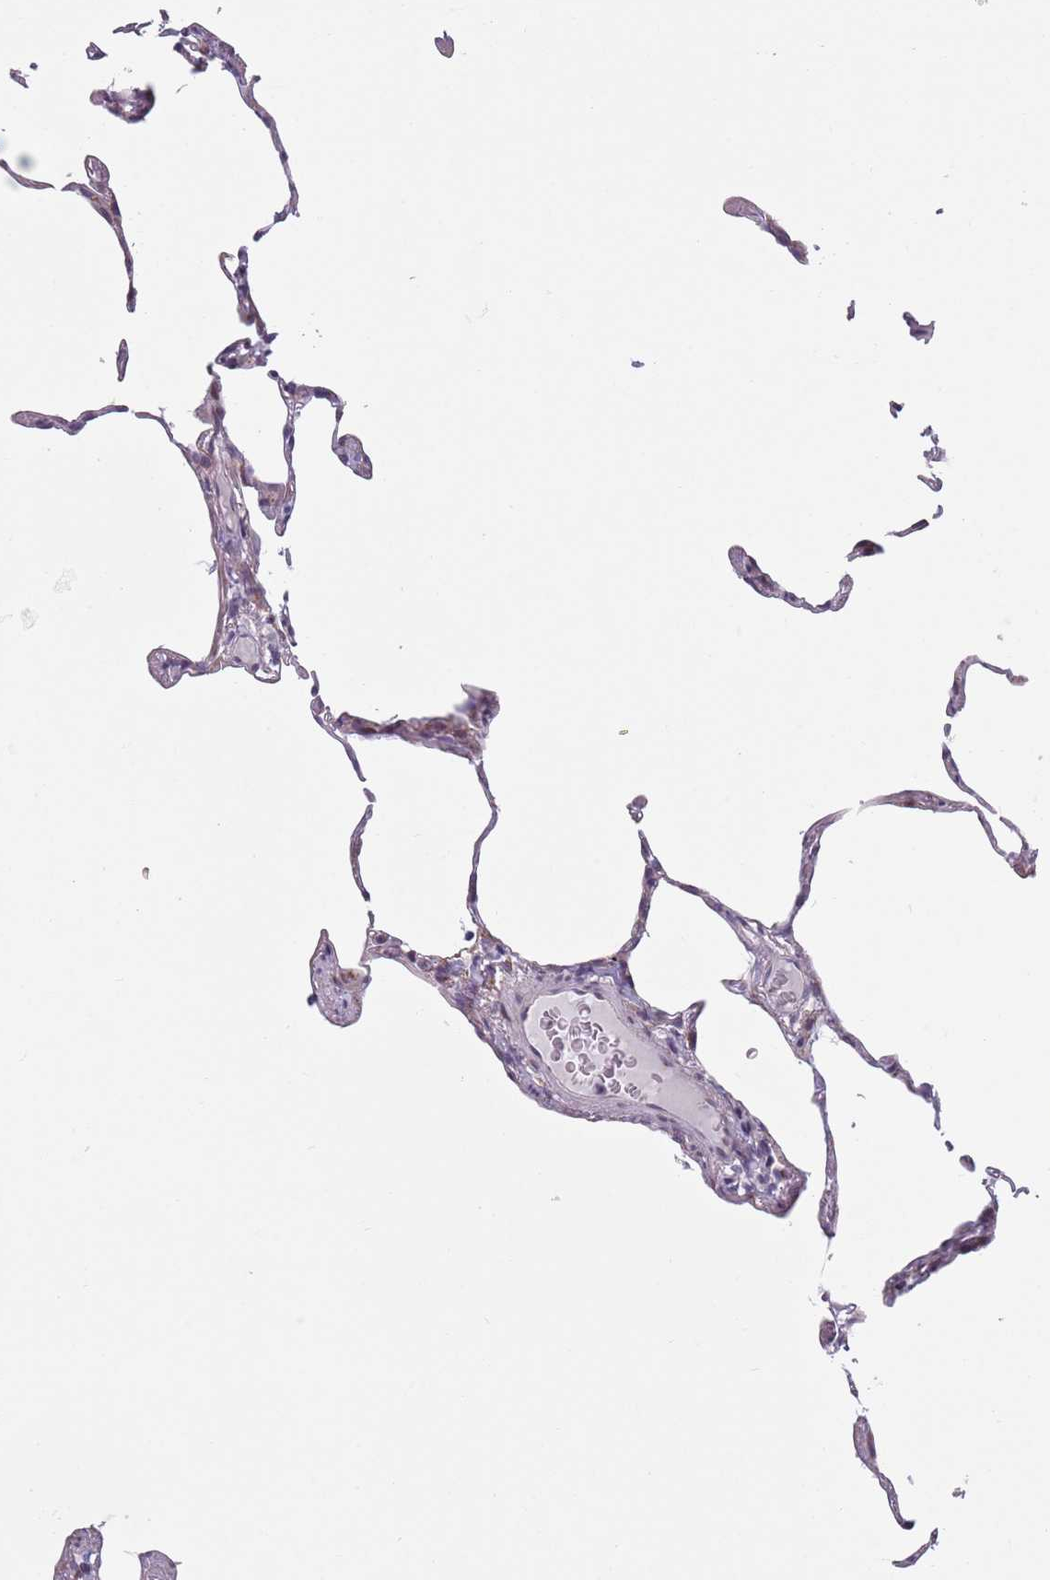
{"staining": {"intensity": "weak", "quantity": "<25%", "location": "cytoplasmic/membranous"}, "tissue": "lung", "cell_type": "Alveolar cells", "image_type": "normal", "snomed": [{"axis": "morphology", "description": "Normal tissue, NOS"}, {"axis": "topography", "description": "Lung"}], "caption": "Immunohistochemistry (IHC) of normal human lung displays no expression in alveolar cells.", "gene": "ZKSCAN2", "patient": {"sex": "female", "age": 57}}